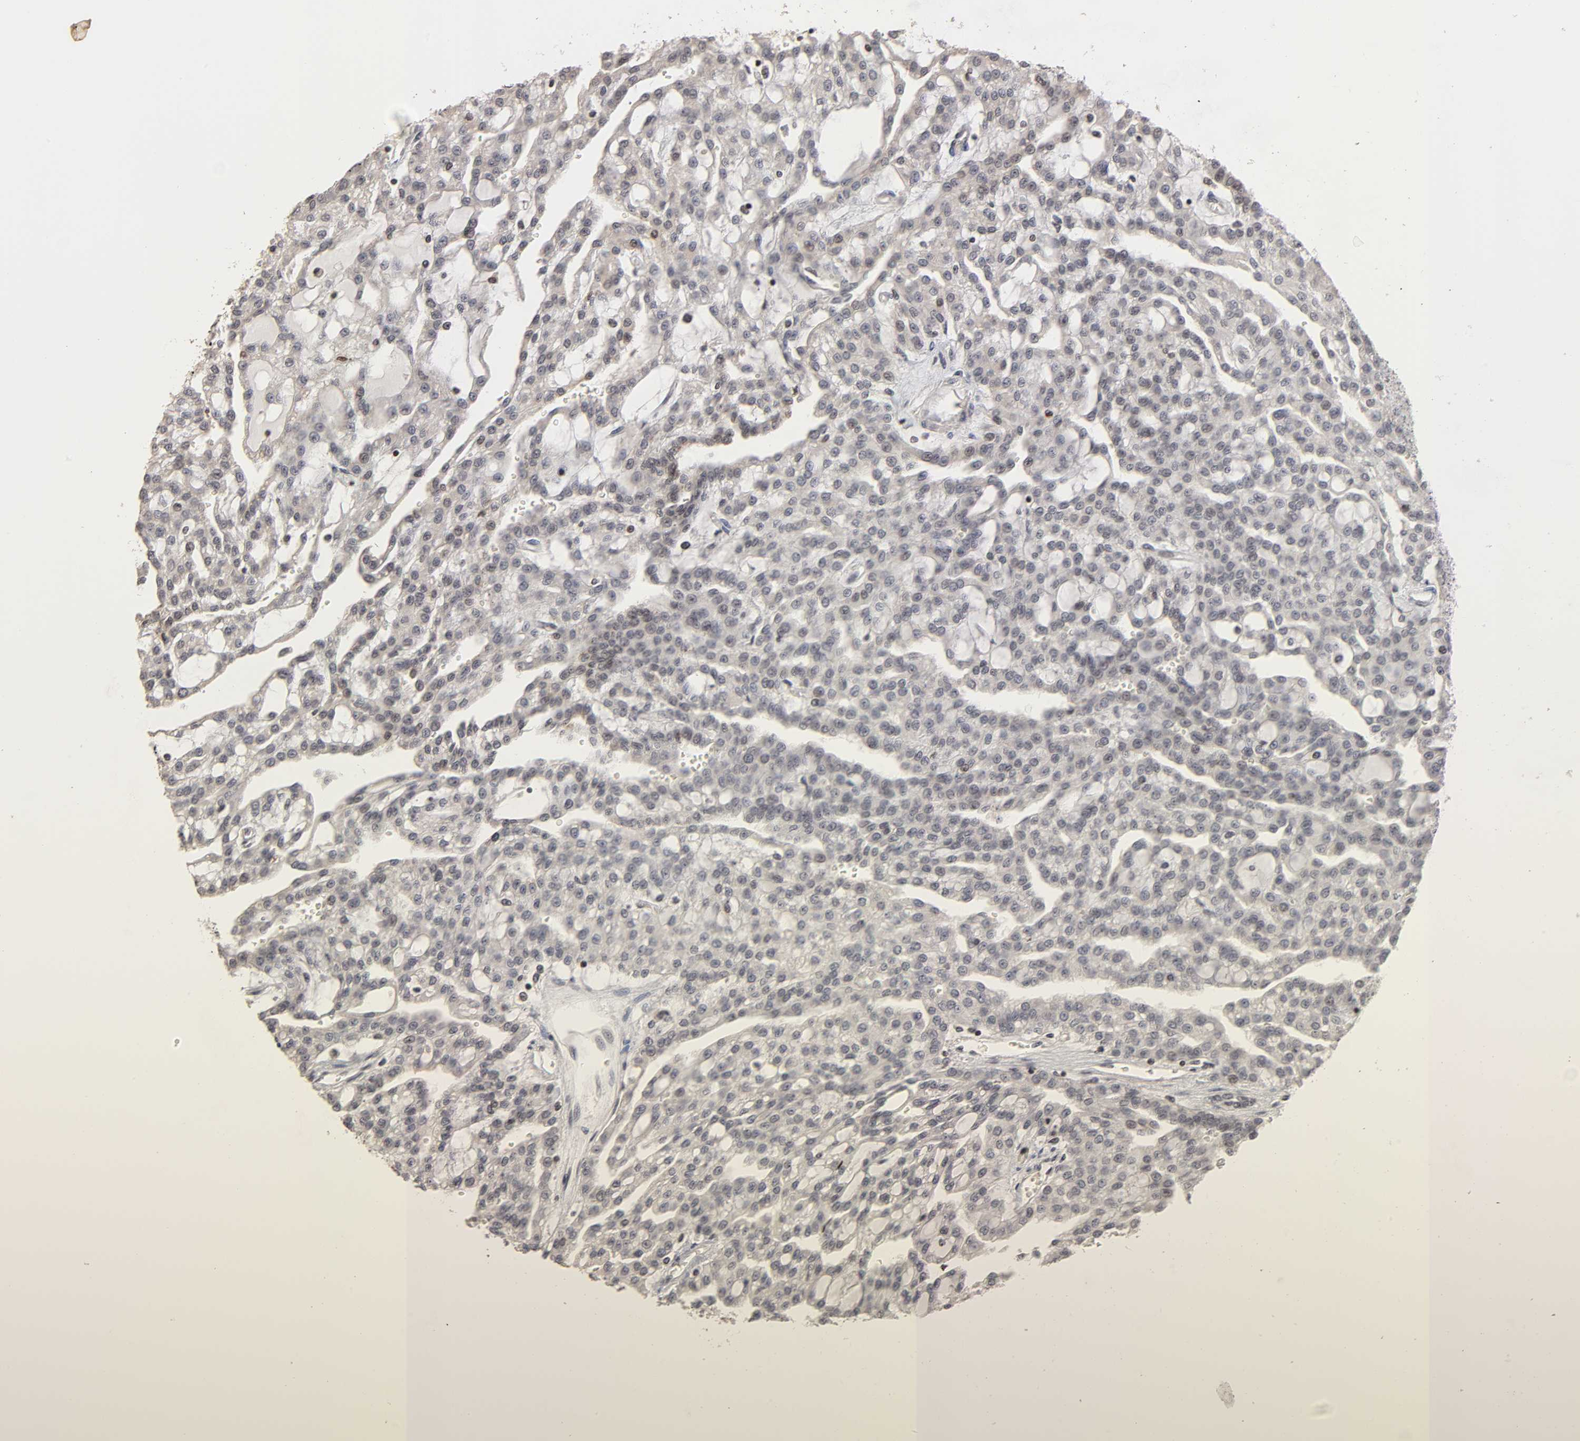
{"staining": {"intensity": "negative", "quantity": "none", "location": "none"}, "tissue": "renal cancer", "cell_type": "Tumor cells", "image_type": "cancer", "snomed": [{"axis": "morphology", "description": "Adenocarcinoma, NOS"}, {"axis": "topography", "description": "Kidney"}], "caption": "This is a image of IHC staining of renal cancer, which shows no positivity in tumor cells.", "gene": "ZNF473", "patient": {"sex": "male", "age": 63}}